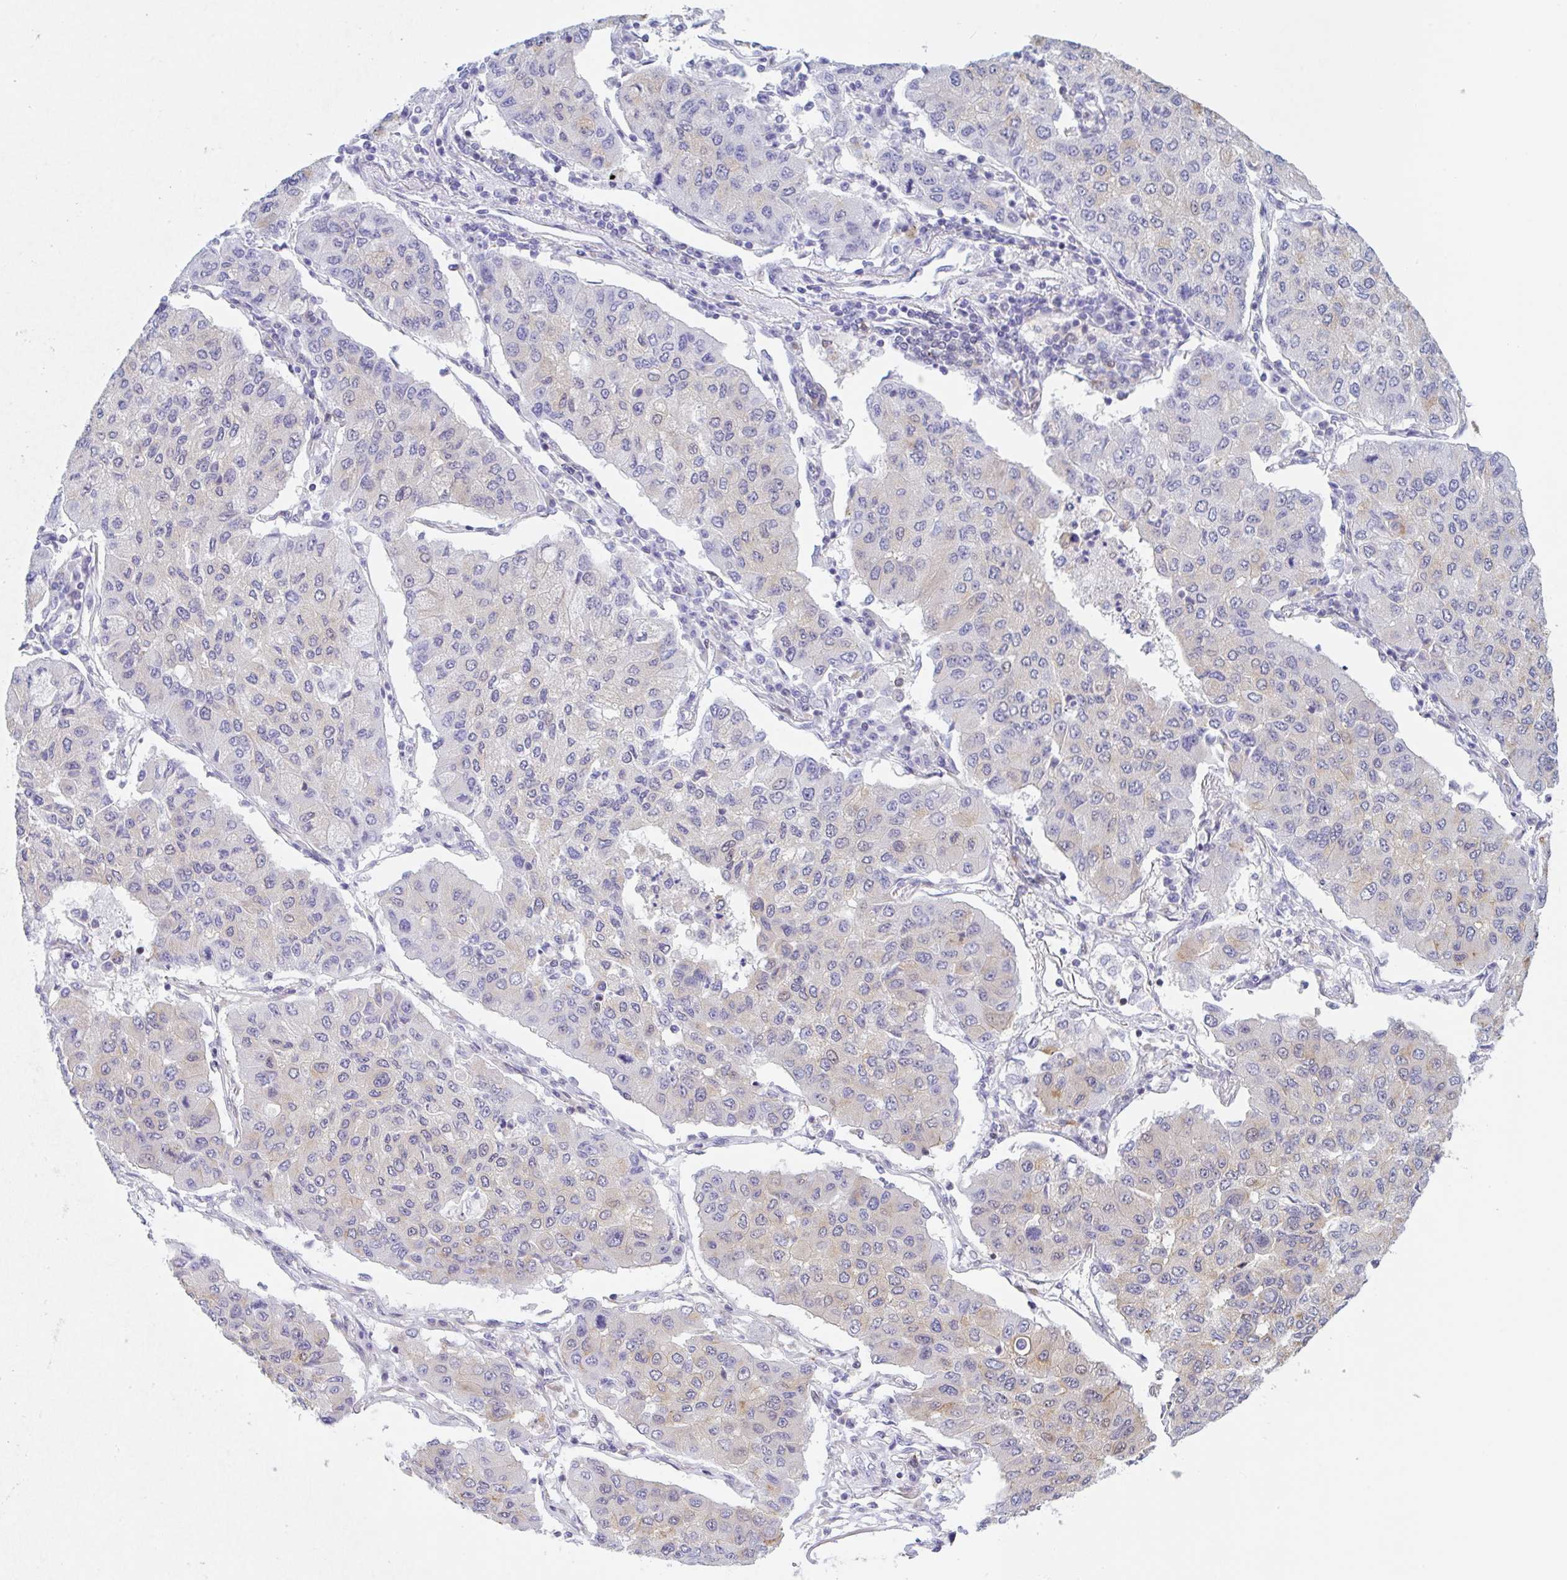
{"staining": {"intensity": "negative", "quantity": "none", "location": "none"}, "tissue": "lung cancer", "cell_type": "Tumor cells", "image_type": "cancer", "snomed": [{"axis": "morphology", "description": "Squamous cell carcinoma, NOS"}, {"axis": "topography", "description": "Lung"}], "caption": "The immunohistochemistry micrograph has no significant staining in tumor cells of lung squamous cell carcinoma tissue.", "gene": "TBPL2", "patient": {"sex": "male", "age": 74}}